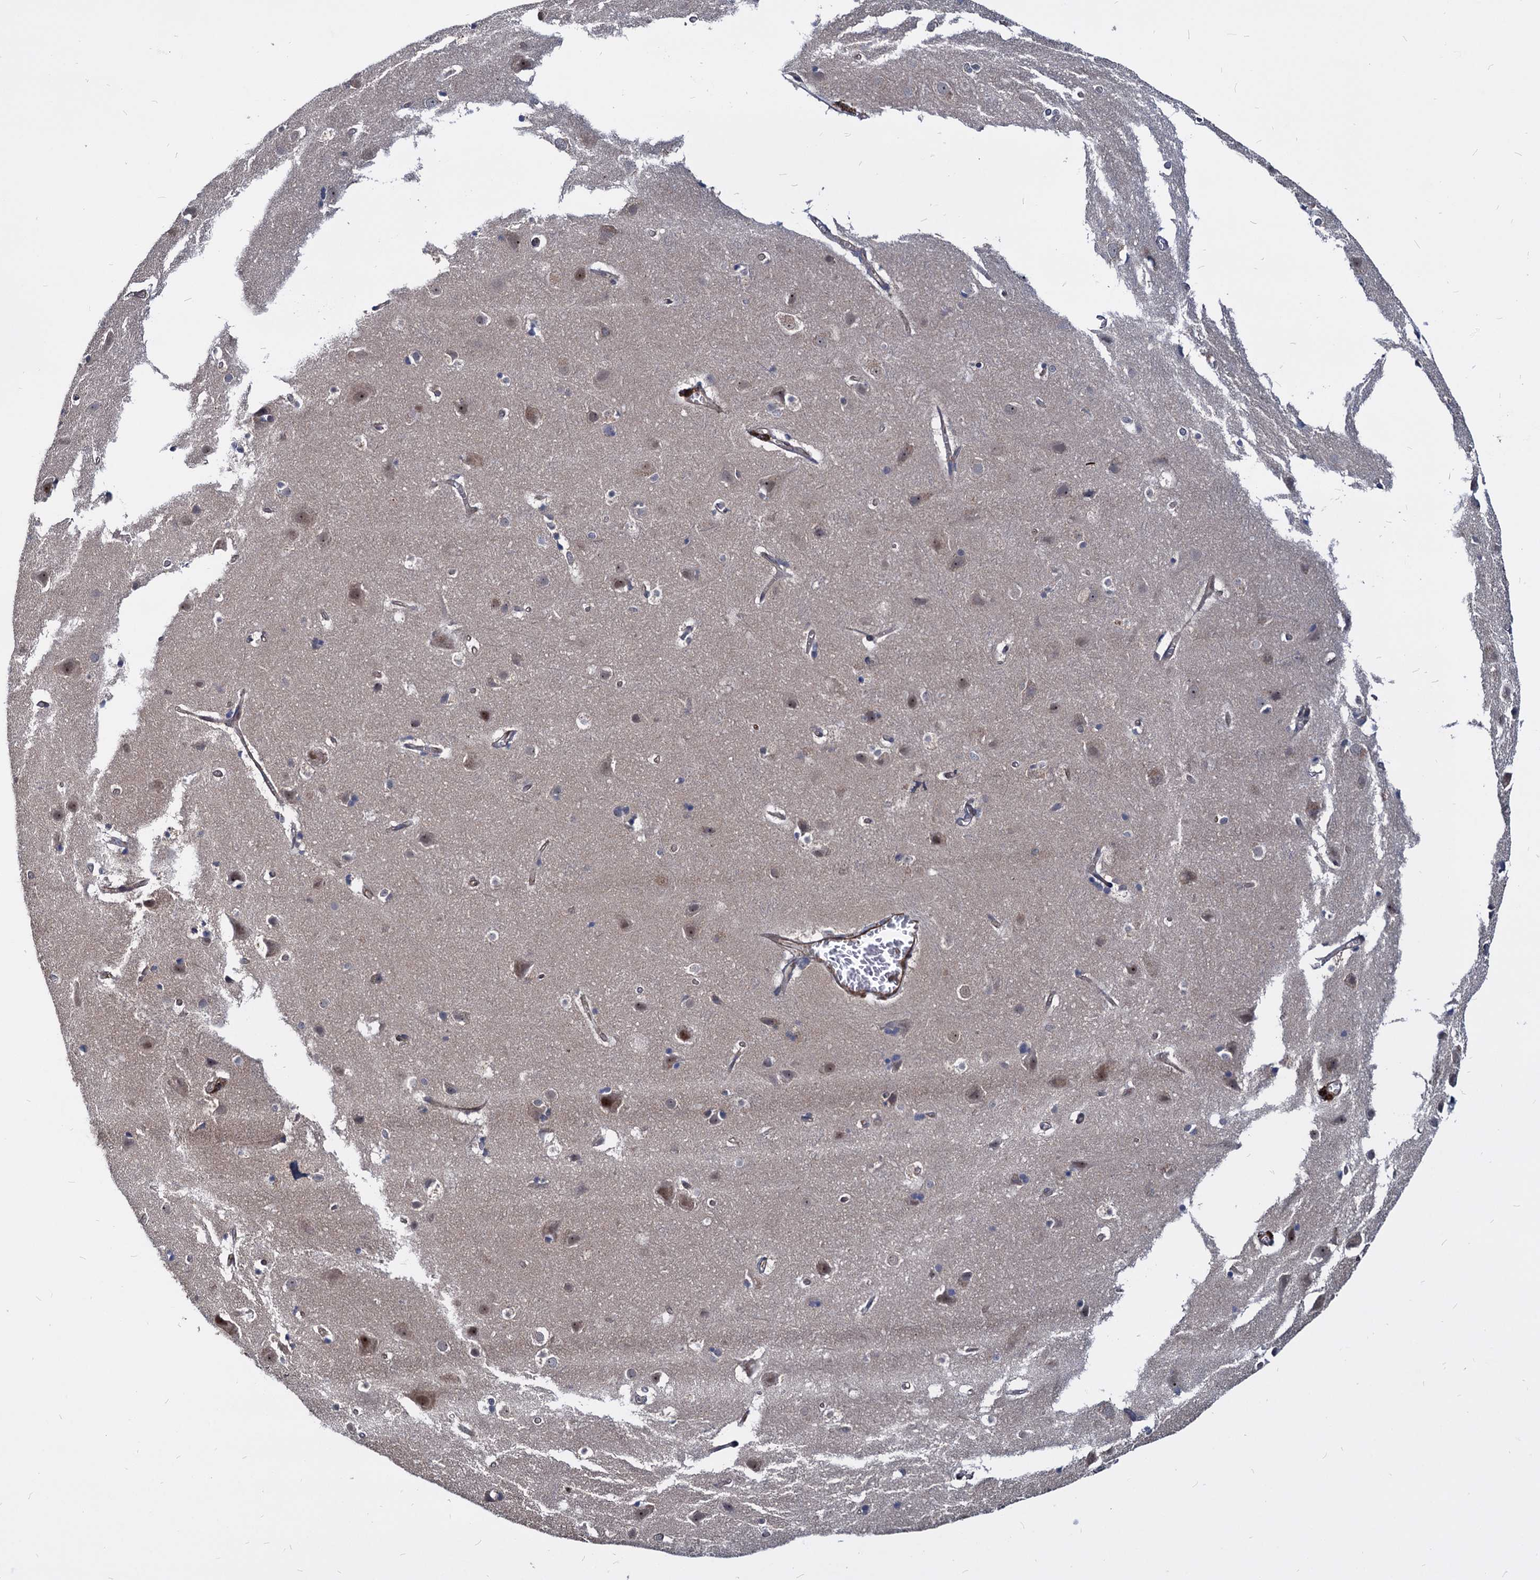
{"staining": {"intensity": "negative", "quantity": "none", "location": "none"}, "tissue": "cerebral cortex", "cell_type": "Endothelial cells", "image_type": "normal", "snomed": [{"axis": "morphology", "description": "Normal tissue, NOS"}, {"axis": "topography", "description": "Cerebral cortex"}], "caption": "The photomicrograph exhibits no staining of endothelial cells in unremarkable cerebral cortex.", "gene": "UBLCP1", "patient": {"sex": "male", "age": 54}}